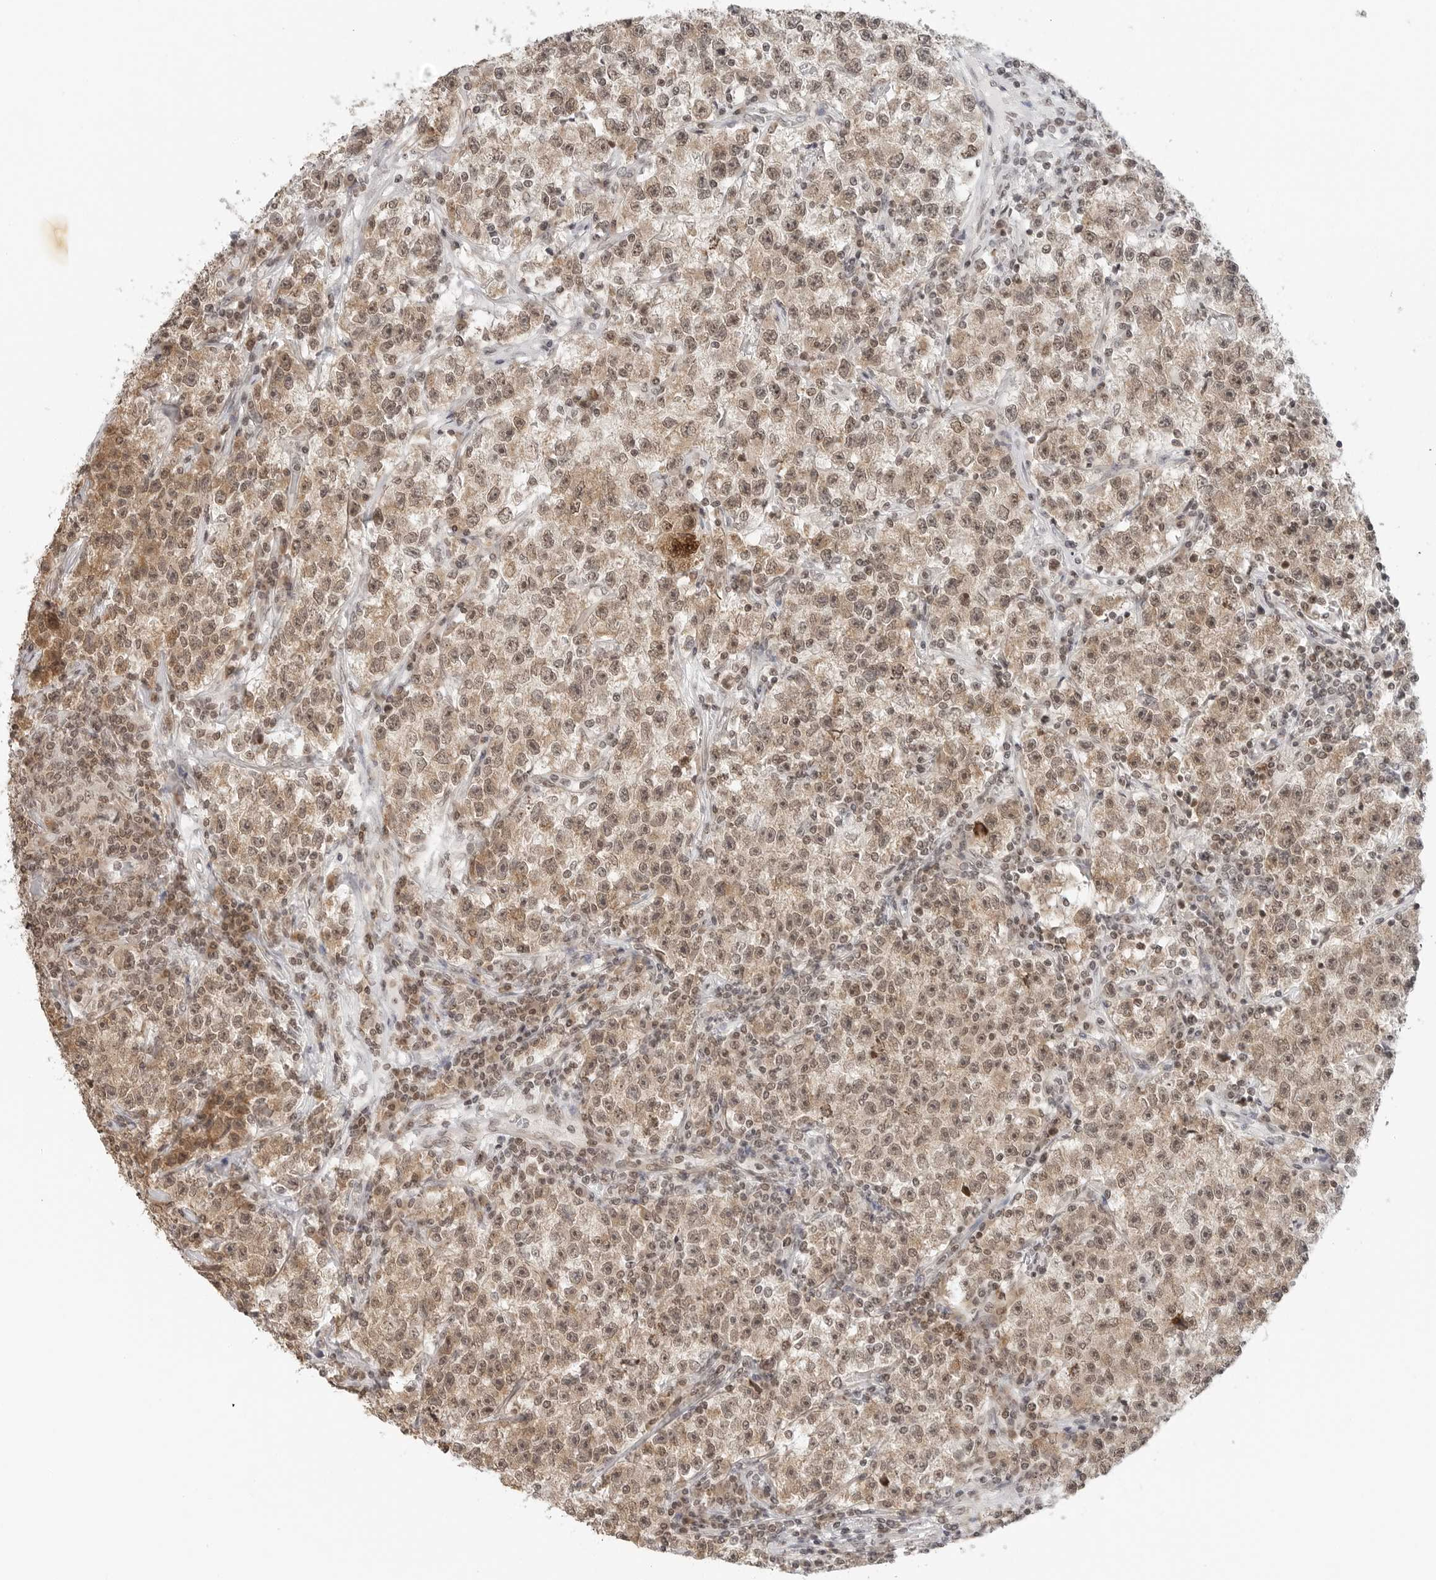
{"staining": {"intensity": "moderate", "quantity": ">75%", "location": "cytoplasmic/membranous,nuclear"}, "tissue": "testis cancer", "cell_type": "Tumor cells", "image_type": "cancer", "snomed": [{"axis": "morphology", "description": "Seminoma, NOS"}, {"axis": "topography", "description": "Testis"}], "caption": "A high-resolution photomicrograph shows IHC staining of testis cancer (seminoma), which demonstrates moderate cytoplasmic/membranous and nuclear expression in approximately >75% of tumor cells.", "gene": "METAP1", "patient": {"sex": "male", "age": 22}}